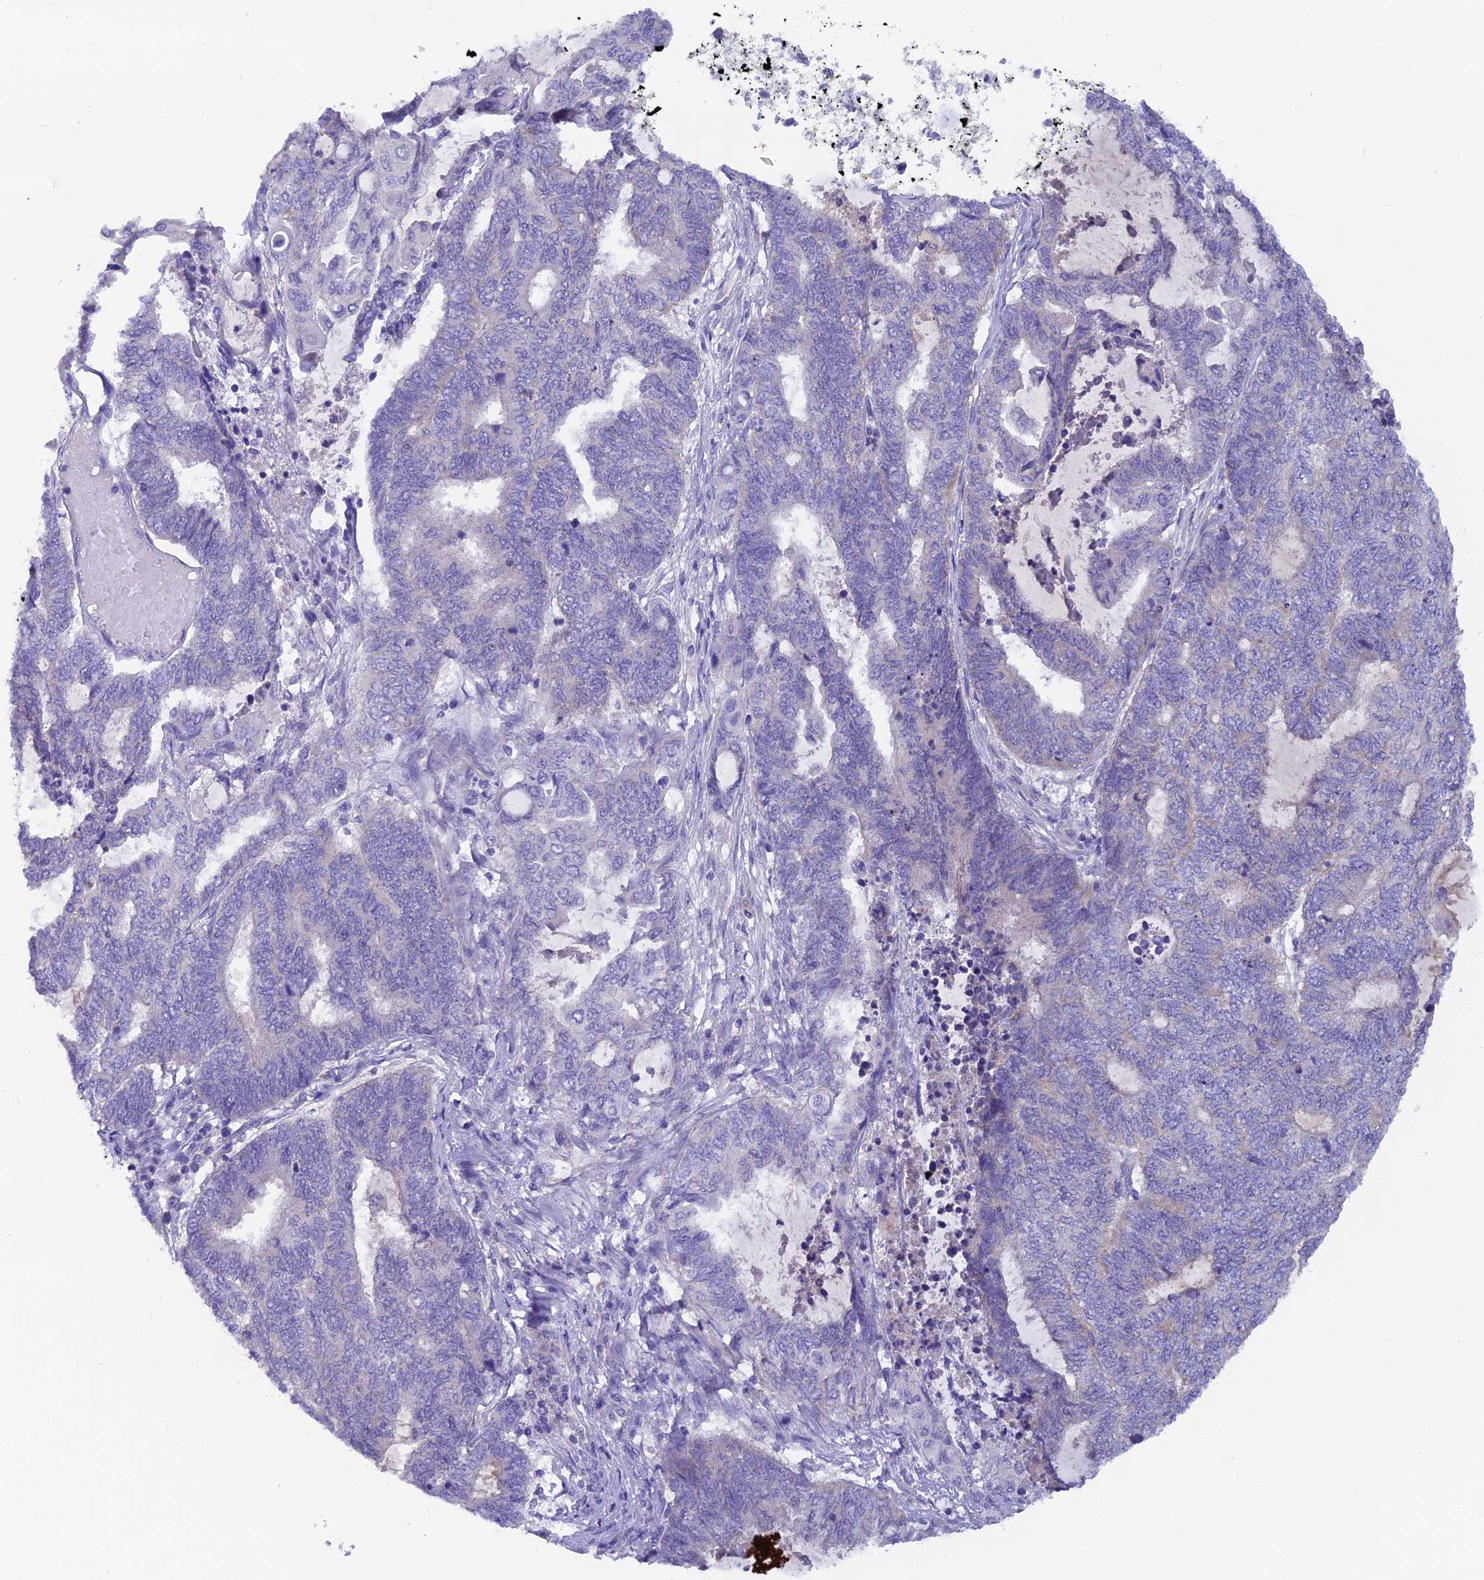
{"staining": {"intensity": "negative", "quantity": "none", "location": "none"}, "tissue": "endometrial cancer", "cell_type": "Tumor cells", "image_type": "cancer", "snomed": [{"axis": "morphology", "description": "Adenocarcinoma, NOS"}, {"axis": "topography", "description": "Uterus"}, {"axis": "topography", "description": "Endometrium"}], "caption": "Image shows no significant protein positivity in tumor cells of adenocarcinoma (endometrial).", "gene": "PZP", "patient": {"sex": "female", "age": 70}}